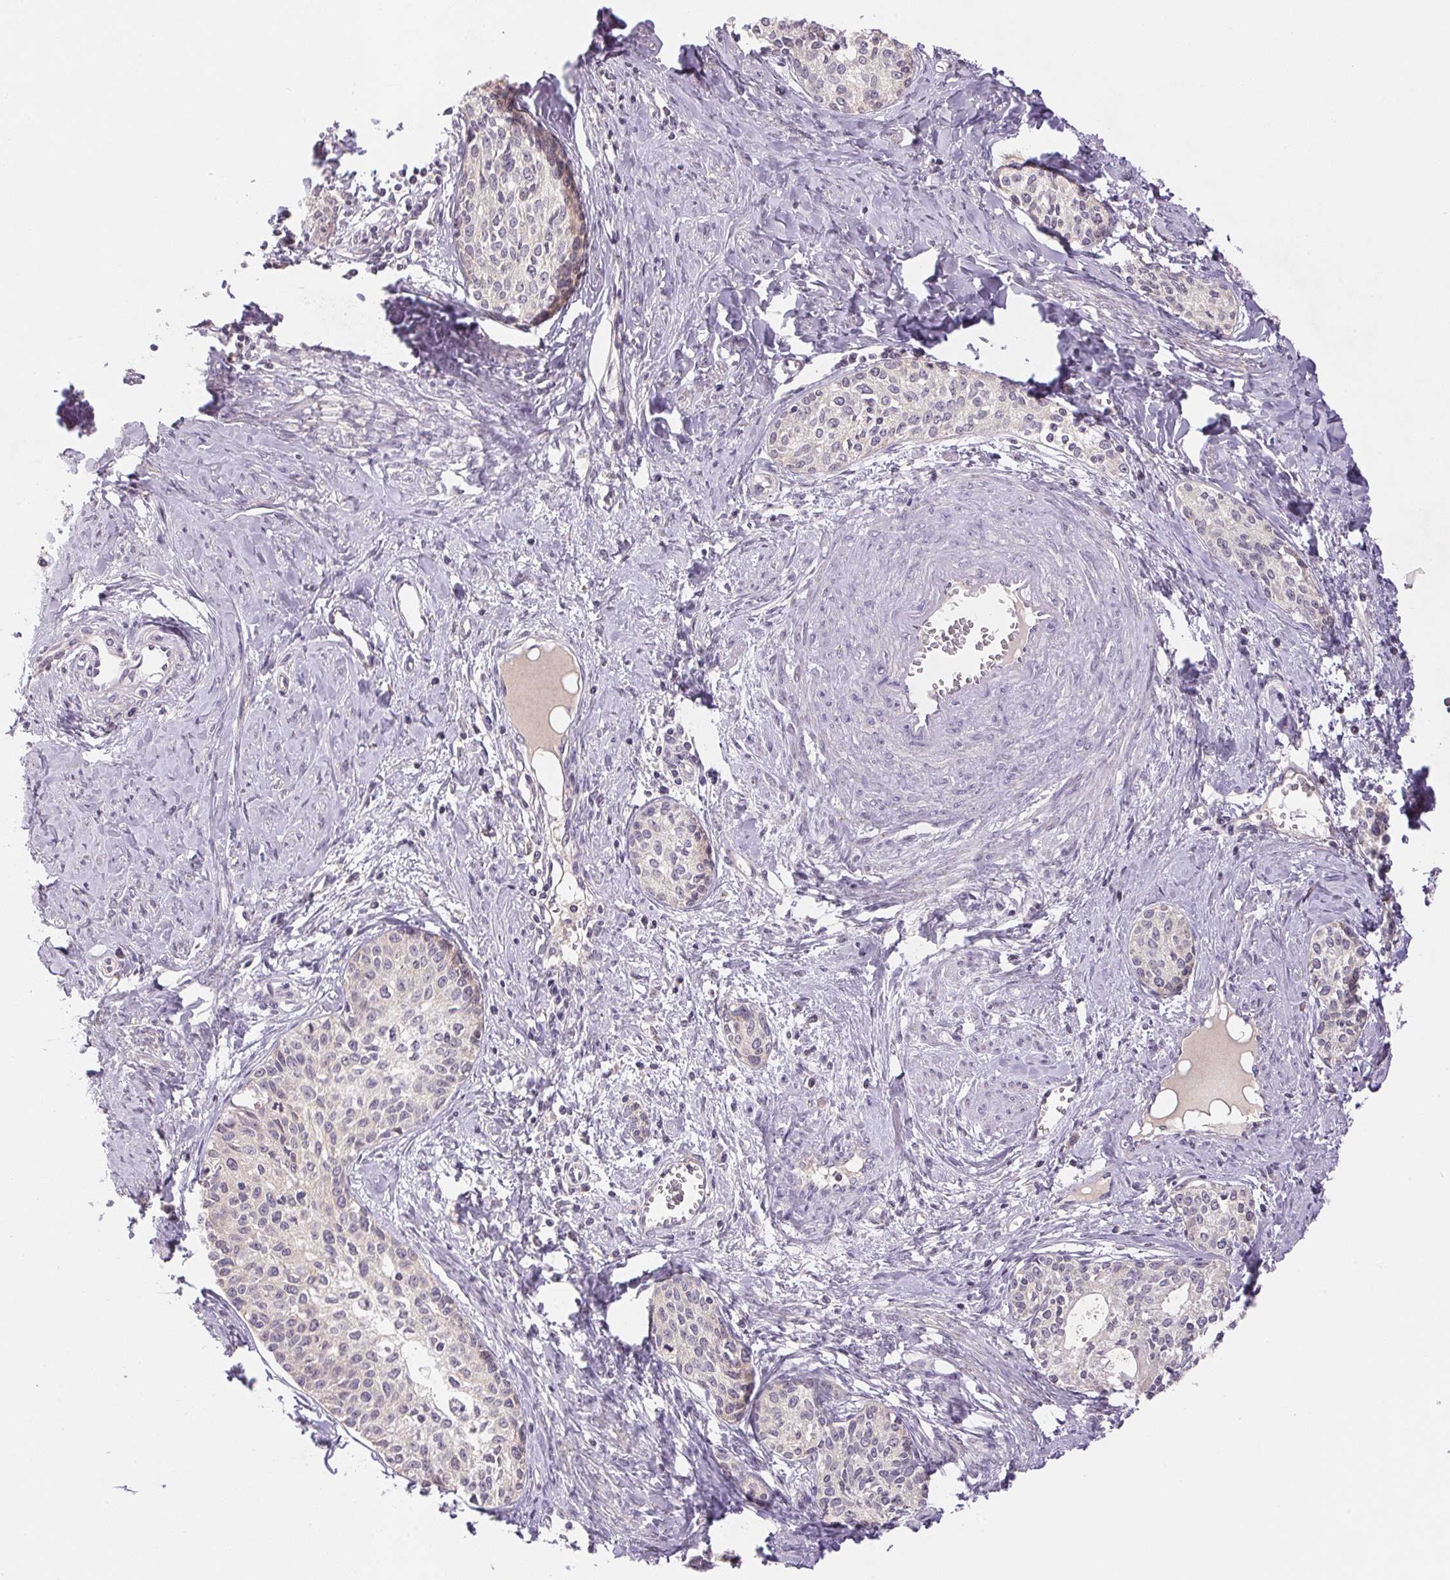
{"staining": {"intensity": "negative", "quantity": "none", "location": "none"}, "tissue": "cervical cancer", "cell_type": "Tumor cells", "image_type": "cancer", "snomed": [{"axis": "morphology", "description": "Squamous cell carcinoma, NOS"}, {"axis": "morphology", "description": "Adenocarcinoma, NOS"}, {"axis": "topography", "description": "Cervix"}], "caption": "Immunohistochemistry (IHC) photomicrograph of cervical cancer stained for a protein (brown), which exhibits no positivity in tumor cells.", "gene": "BNIP5", "patient": {"sex": "female", "age": 52}}